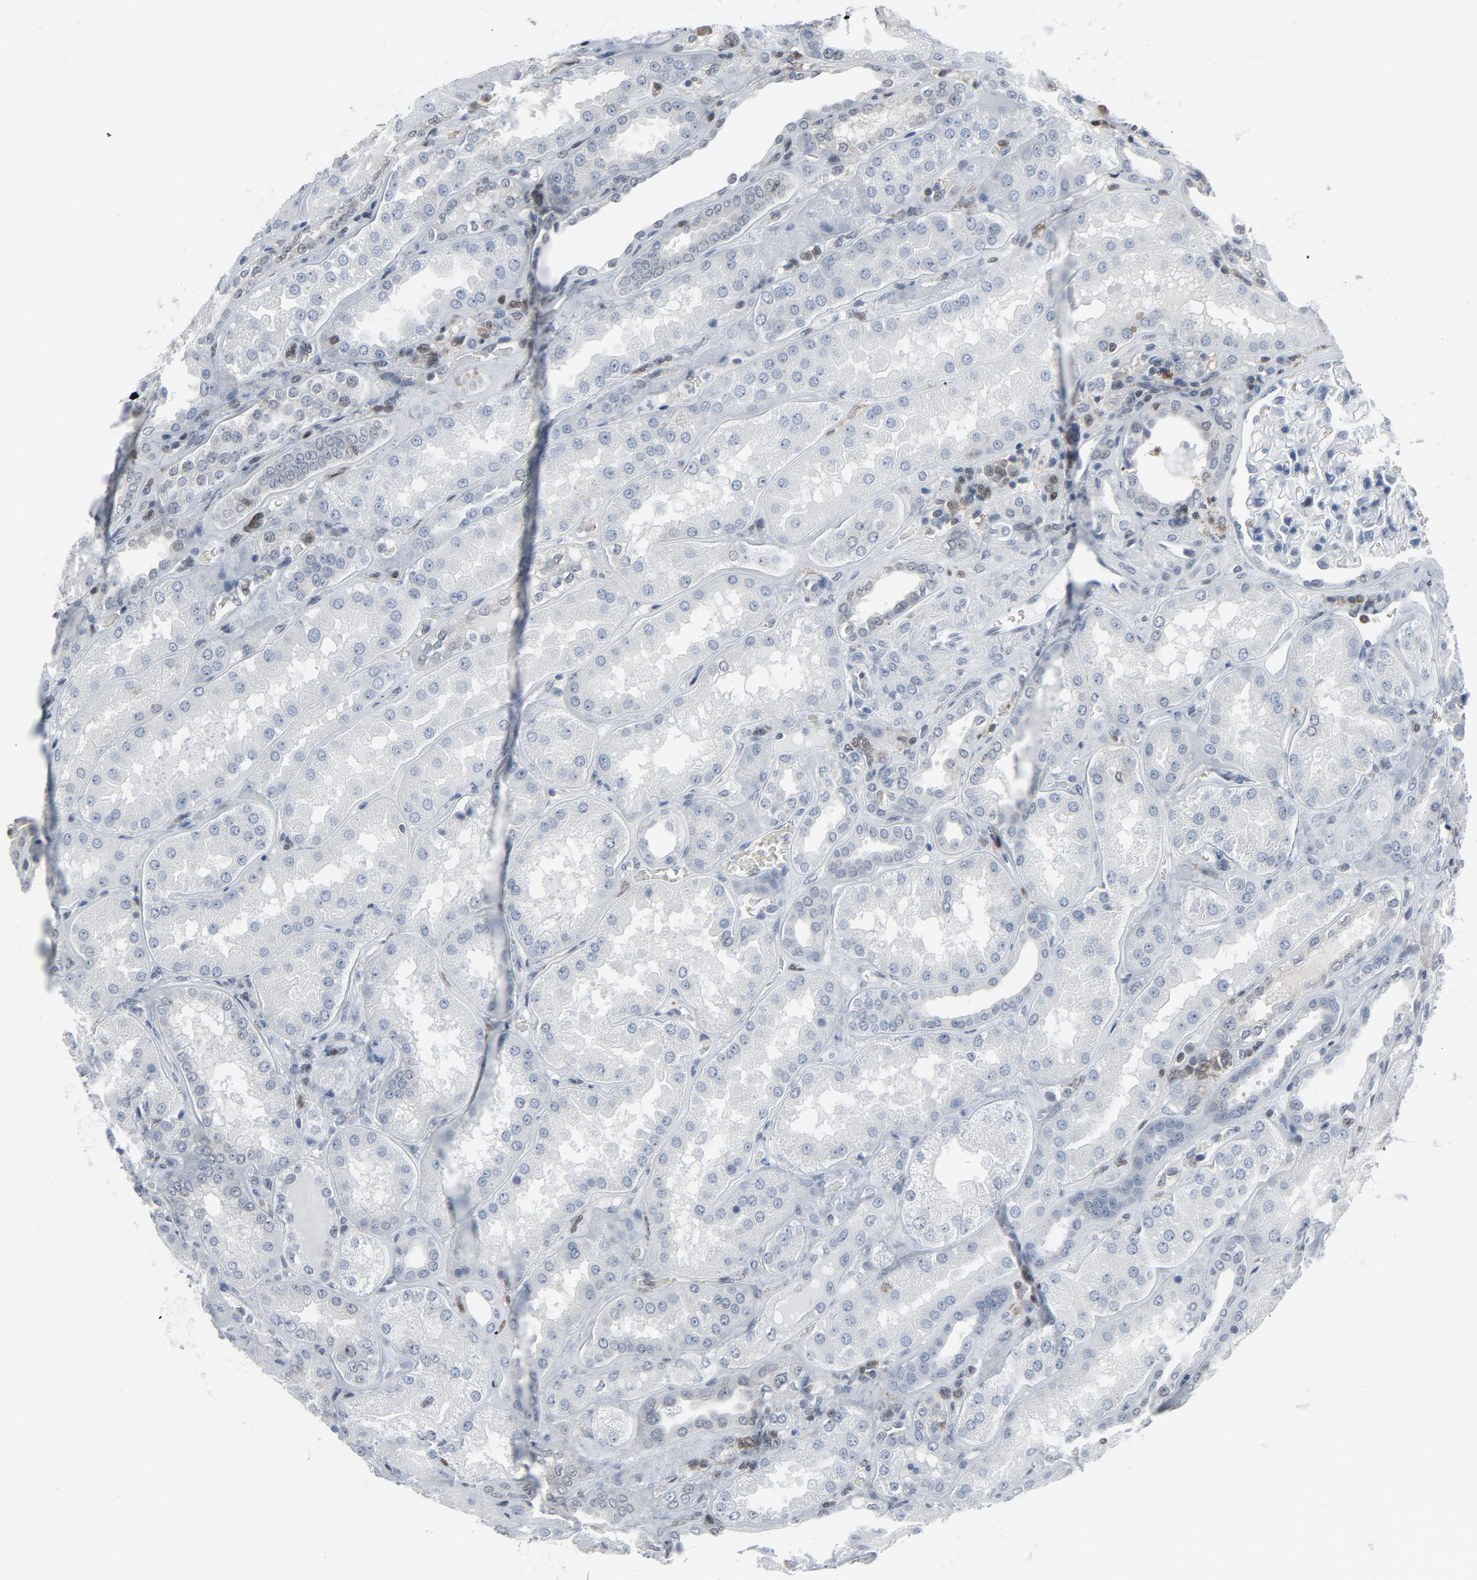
{"staining": {"intensity": "negative", "quantity": "none", "location": "none"}, "tissue": "kidney", "cell_type": "Cells in glomeruli", "image_type": "normal", "snomed": [{"axis": "morphology", "description": "Normal tissue, NOS"}, {"axis": "topography", "description": "Kidney"}], "caption": "The image displays no staining of cells in glomeruli in unremarkable kidney. The staining is performed using DAB brown chromogen with nuclei counter-stained in using hematoxylin.", "gene": "STAT5A", "patient": {"sex": "female", "age": 56}}